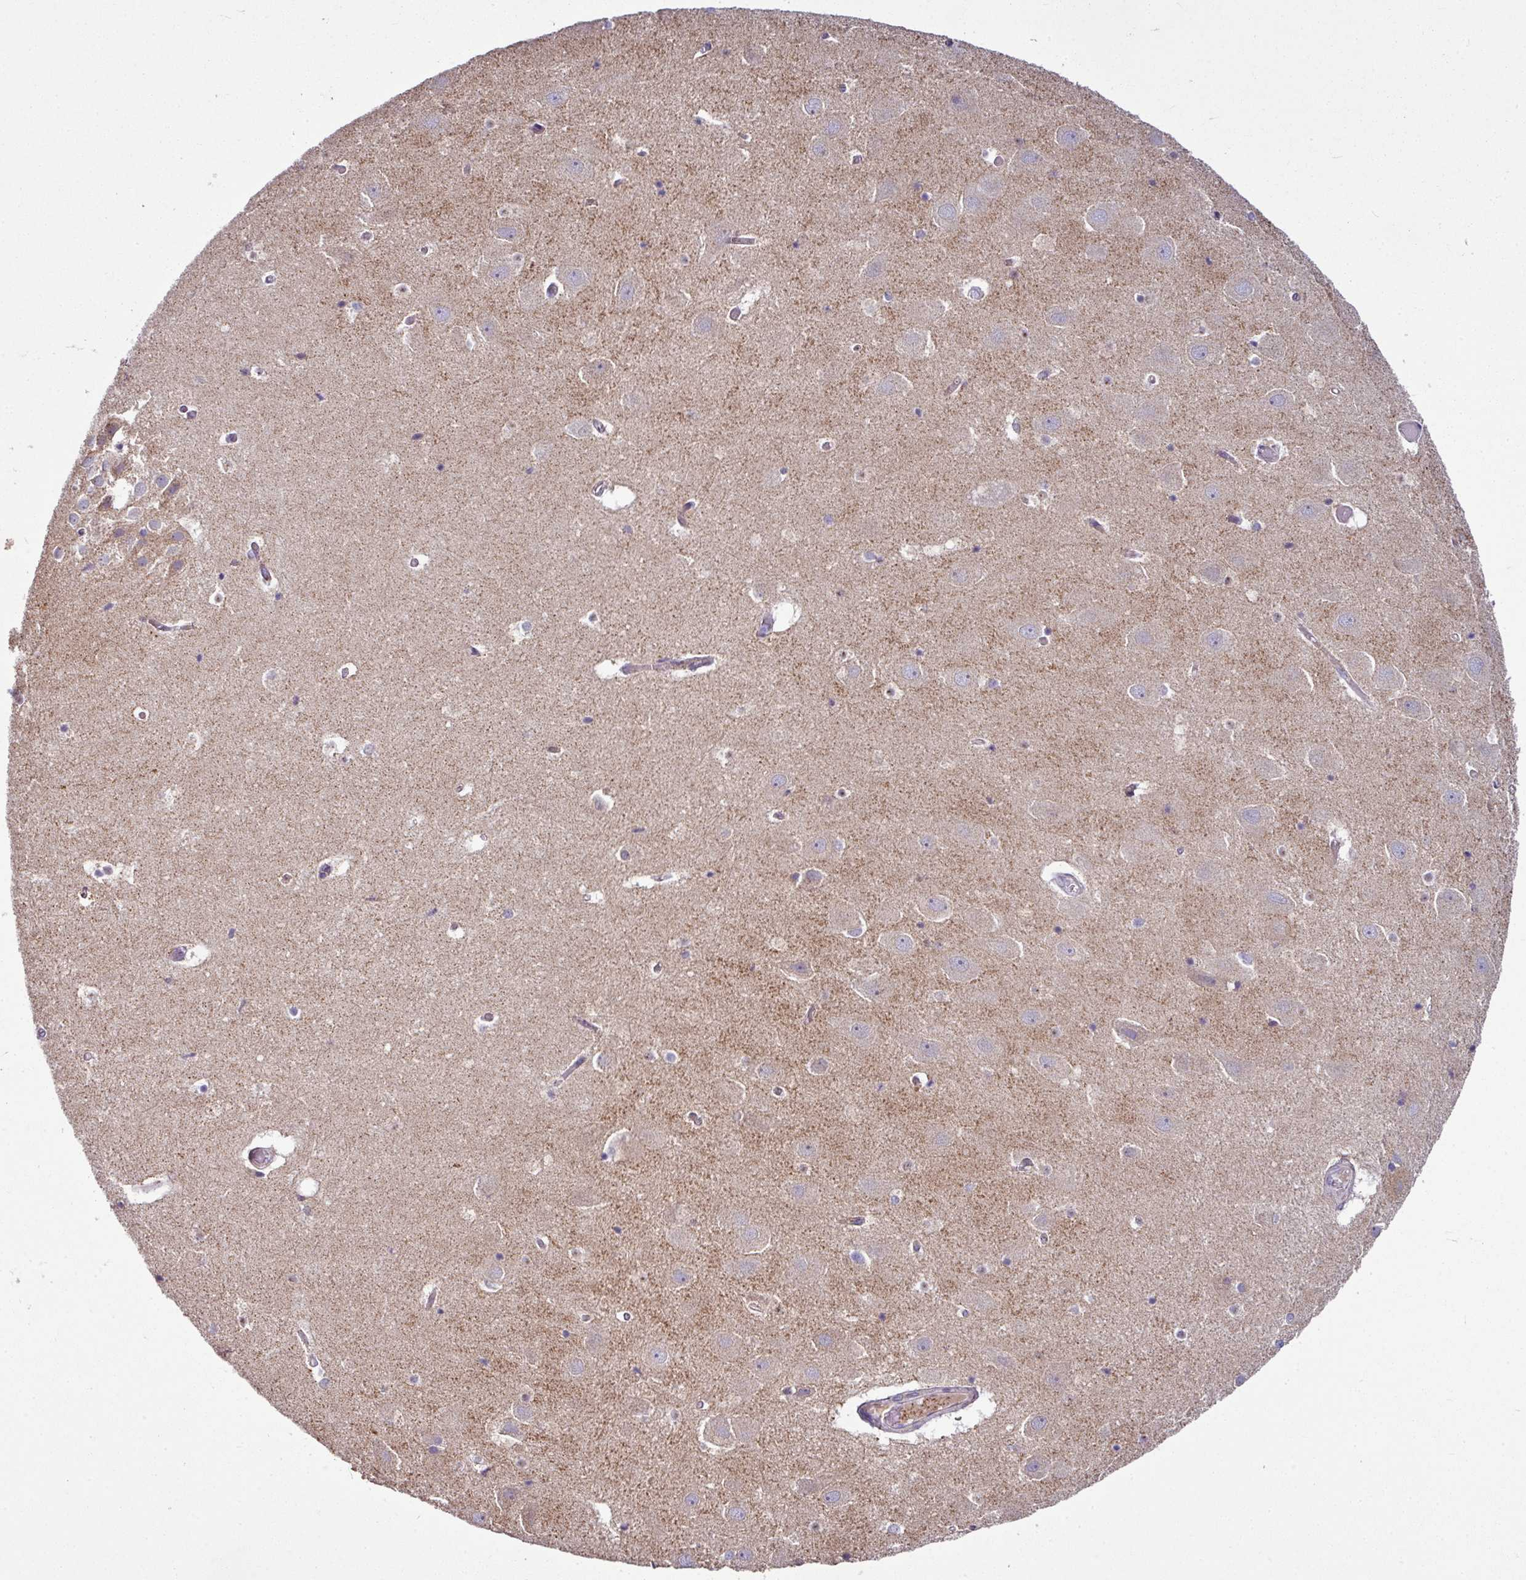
{"staining": {"intensity": "moderate", "quantity": "<25%", "location": "cytoplasmic/membranous"}, "tissue": "hippocampus", "cell_type": "Glial cells", "image_type": "normal", "snomed": [{"axis": "morphology", "description": "Normal tissue, NOS"}, {"axis": "topography", "description": "Hippocampus"}], "caption": "Hippocampus stained with a brown dye displays moderate cytoplasmic/membranous positive positivity in approximately <25% of glial cells.", "gene": "GAN", "patient": {"sex": "female", "age": 52}}